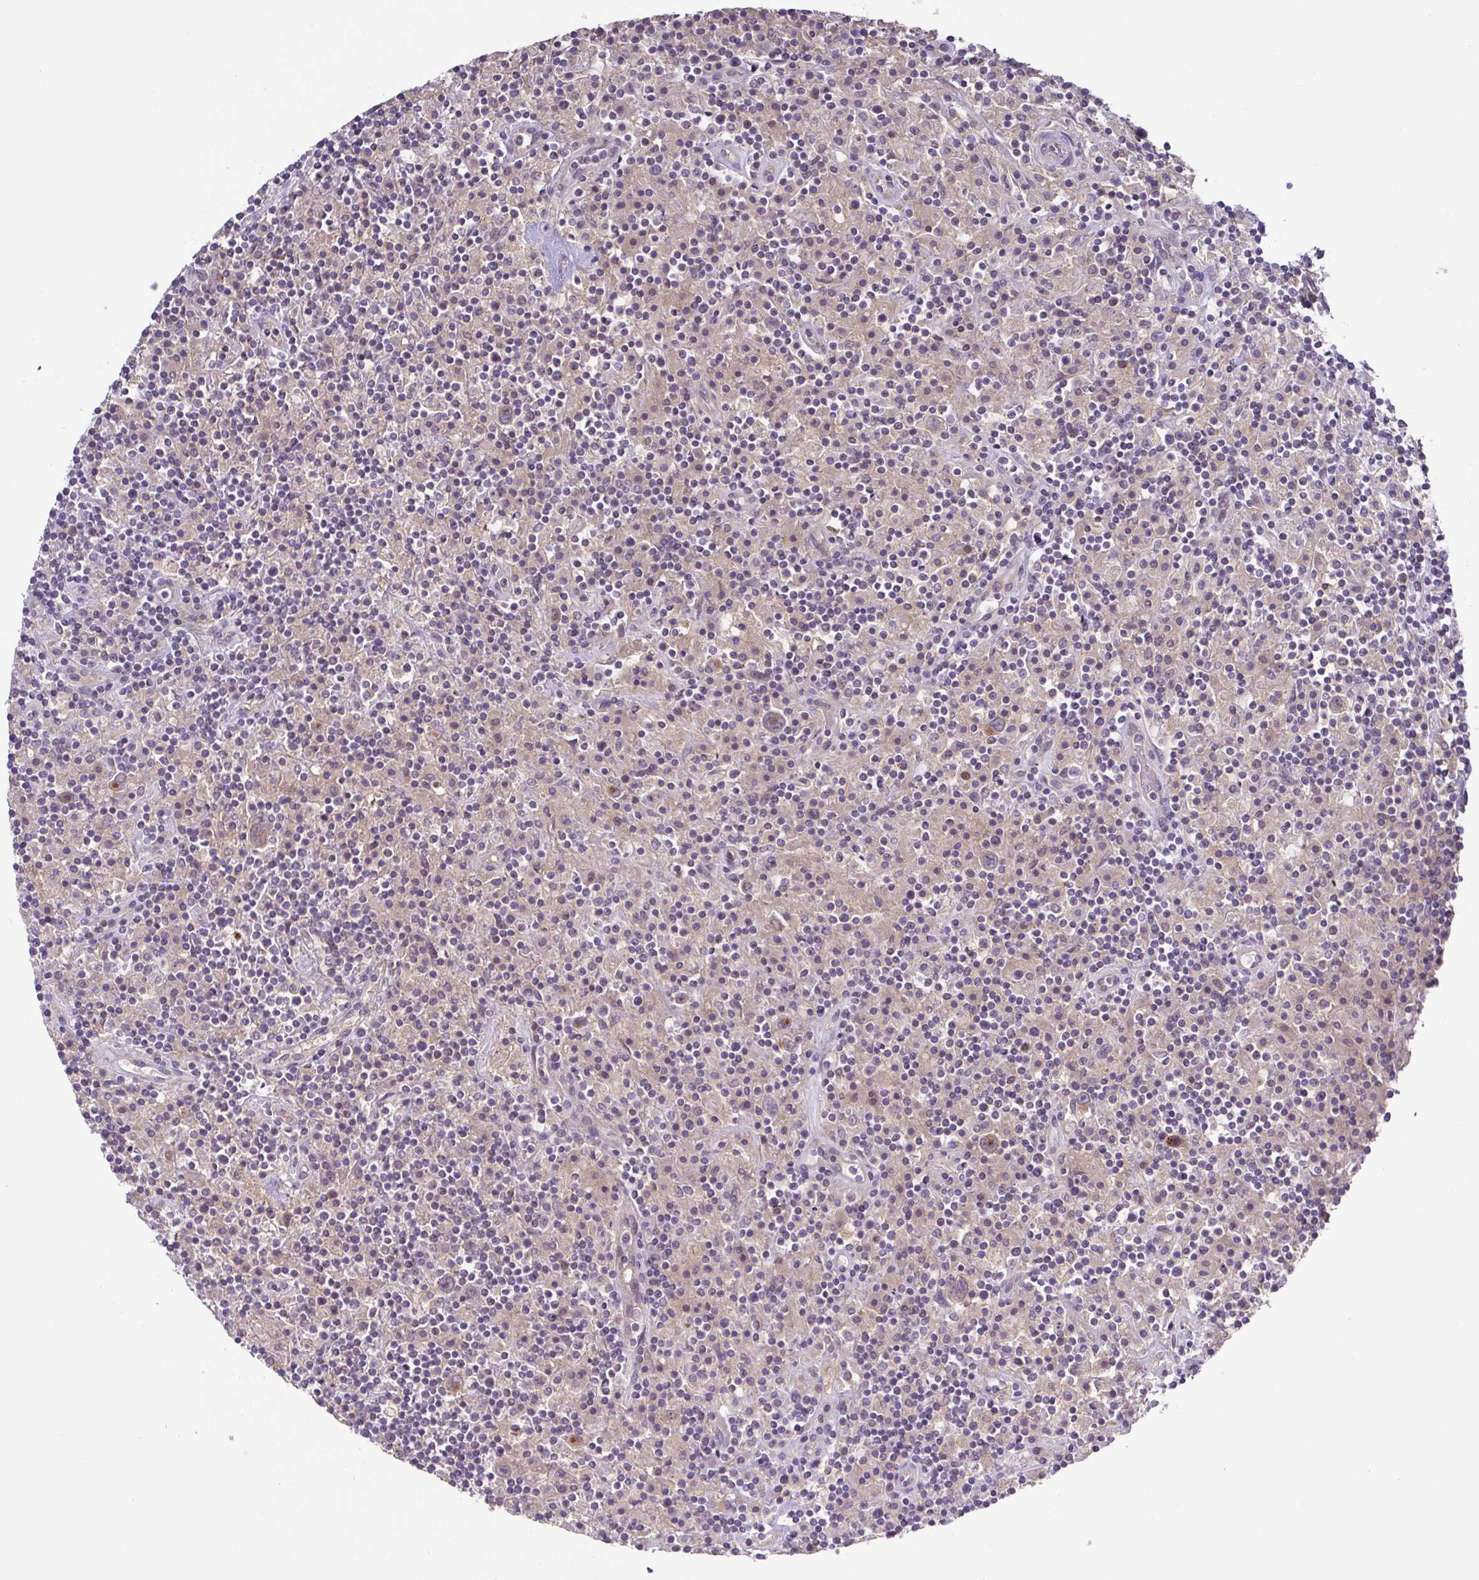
{"staining": {"intensity": "weak", "quantity": ">75%", "location": "nuclear"}, "tissue": "lymphoma", "cell_type": "Tumor cells", "image_type": "cancer", "snomed": [{"axis": "morphology", "description": "Hodgkin's disease, NOS"}, {"axis": "topography", "description": "Lymph node"}], "caption": "Immunohistochemistry (IHC) staining of lymphoma, which exhibits low levels of weak nuclear staining in approximately >75% of tumor cells indicating weak nuclear protein staining. The staining was performed using DAB (3,3'-diaminobenzidine) (brown) for protein detection and nuclei were counterstained in hematoxylin (blue).", "gene": "UBE2Q1", "patient": {"sex": "male", "age": 70}}